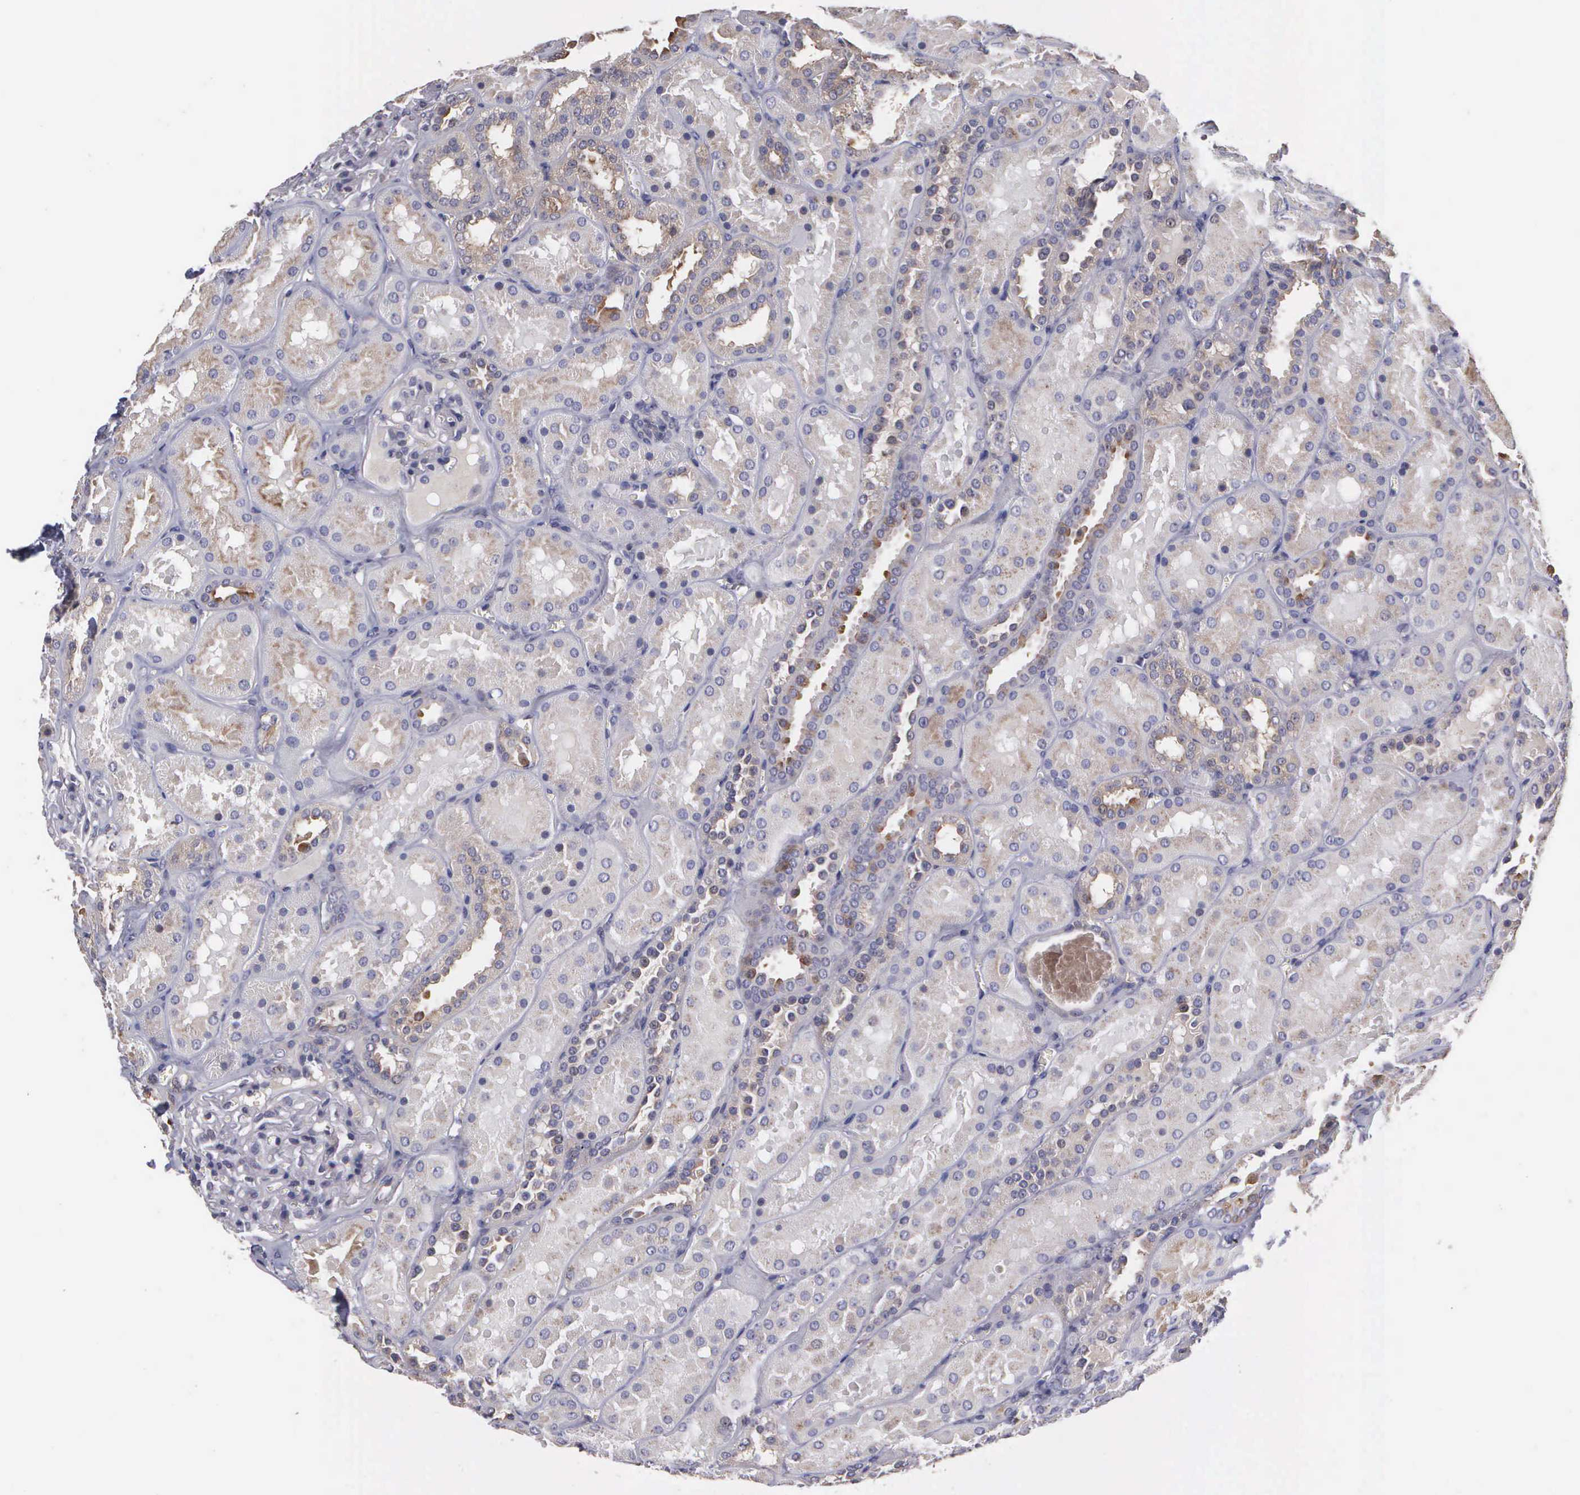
{"staining": {"intensity": "negative", "quantity": "none", "location": "none"}, "tissue": "kidney", "cell_type": "Cells in glomeruli", "image_type": "normal", "snomed": [{"axis": "morphology", "description": "Normal tissue, NOS"}, {"axis": "topography", "description": "Kidney"}], "caption": "DAB (3,3'-diaminobenzidine) immunohistochemical staining of benign kidney demonstrates no significant staining in cells in glomeruli.", "gene": "RTL10", "patient": {"sex": "female", "age": 52}}